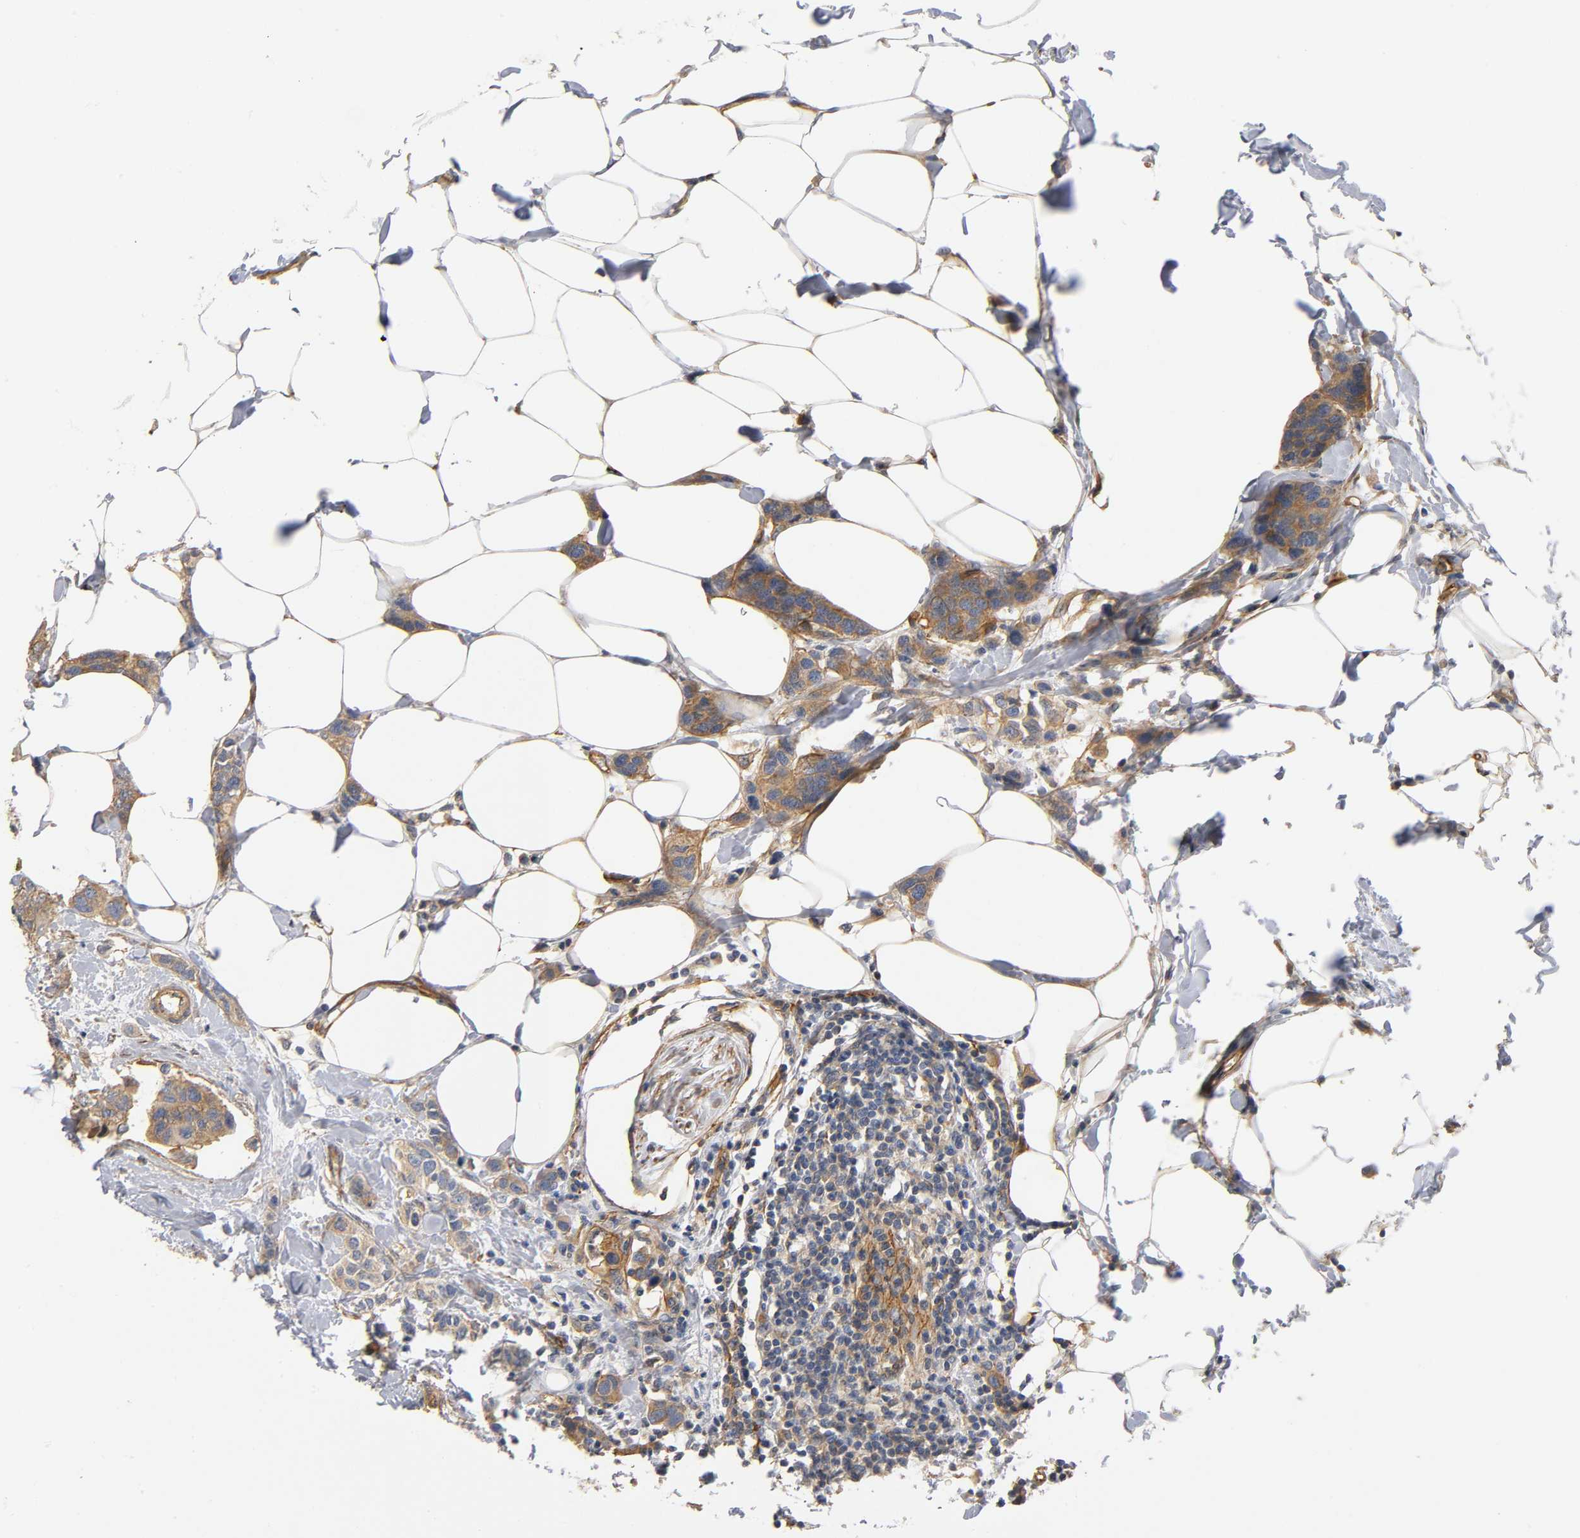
{"staining": {"intensity": "moderate", "quantity": ">75%", "location": "cytoplasmic/membranous"}, "tissue": "breast cancer", "cell_type": "Tumor cells", "image_type": "cancer", "snomed": [{"axis": "morphology", "description": "Normal tissue, NOS"}, {"axis": "morphology", "description": "Duct carcinoma"}, {"axis": "topography", "description": "Breast"}], "caption": "Tumor cells reveal medium levels of moderate cytoplasmic/membranous expression in about >75% of cells in breast cancer (intraductal carcinoma).", "gene": "MARS1", "patient": {"sex": "female", "age": 50}}